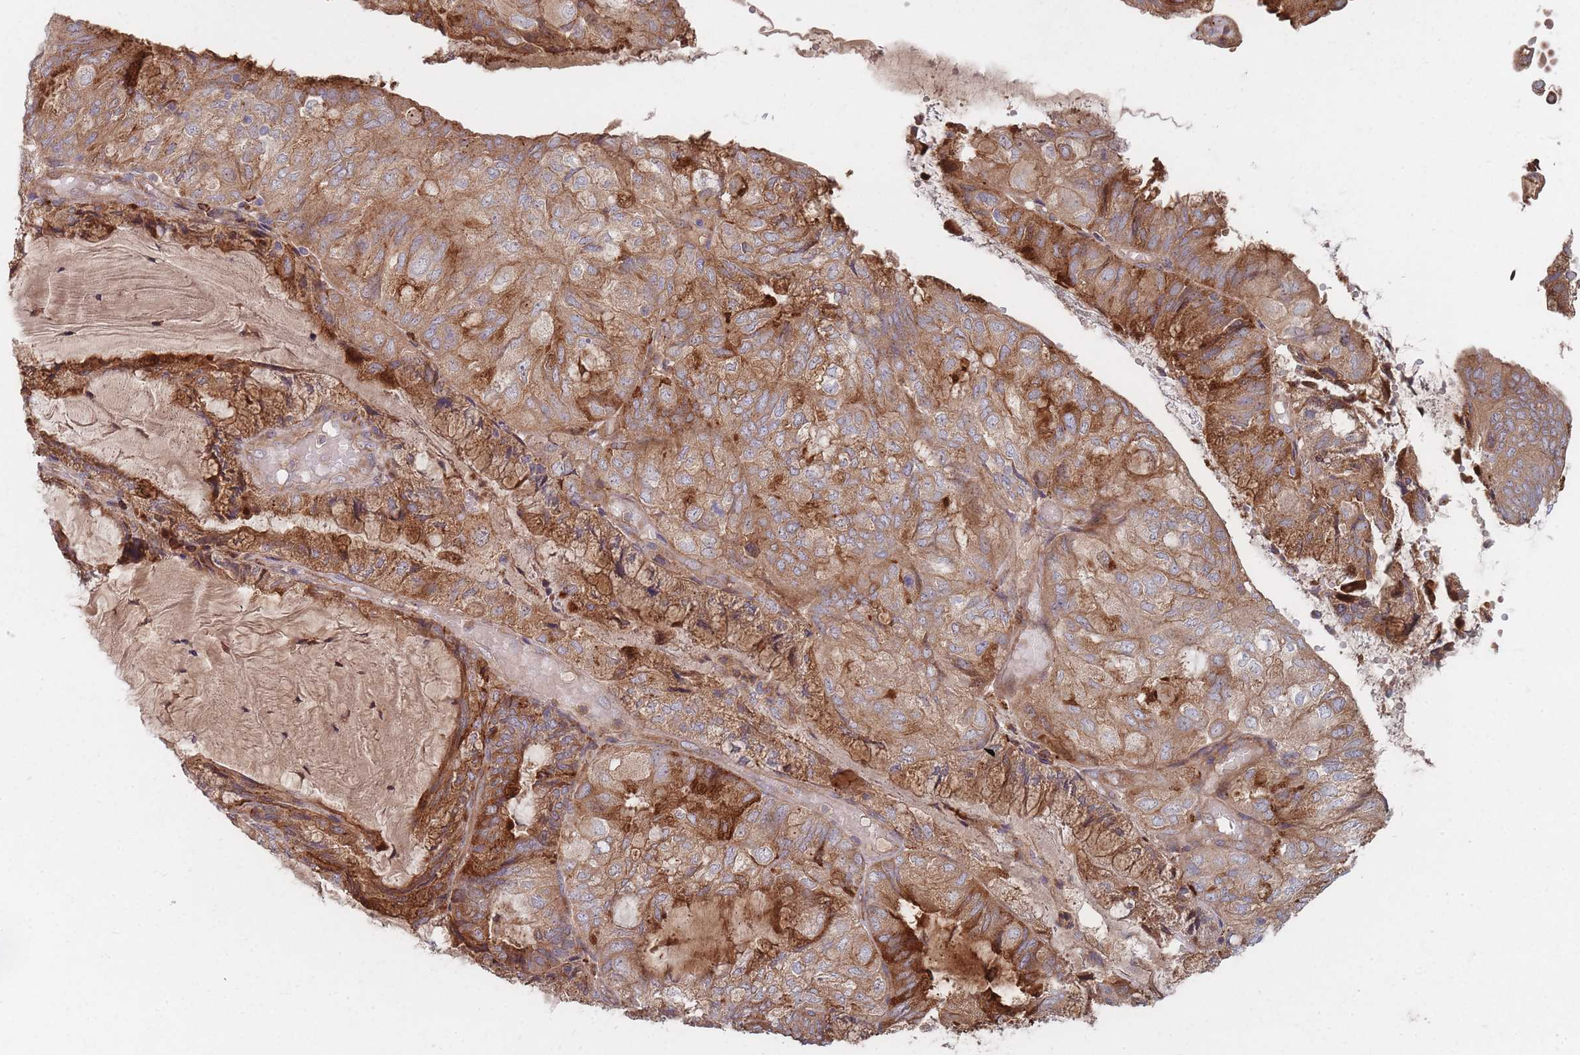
{"staining": {"intensity": "moderate", "quantity": ">75%", "location": "cytoplasmic/membranous"}, "tissue": "endometrial cancer", "cell_type": "Tumor cells", "image_type": "cancer", "snomed": [{"axis": "morphology", "description": "Adenocarcinoma, NOS"}, {"axis": "topography", "description": "Endometrium"}], "caption": "Endometrial cancer (adenocarcinoma) stained for a protein (brown) shows moderate cytoplasmic/membranous positive staining in approximately >75% of tumor cells.", "gene": "THSD7B", "patient": {"sex": "female", "age": 81}}